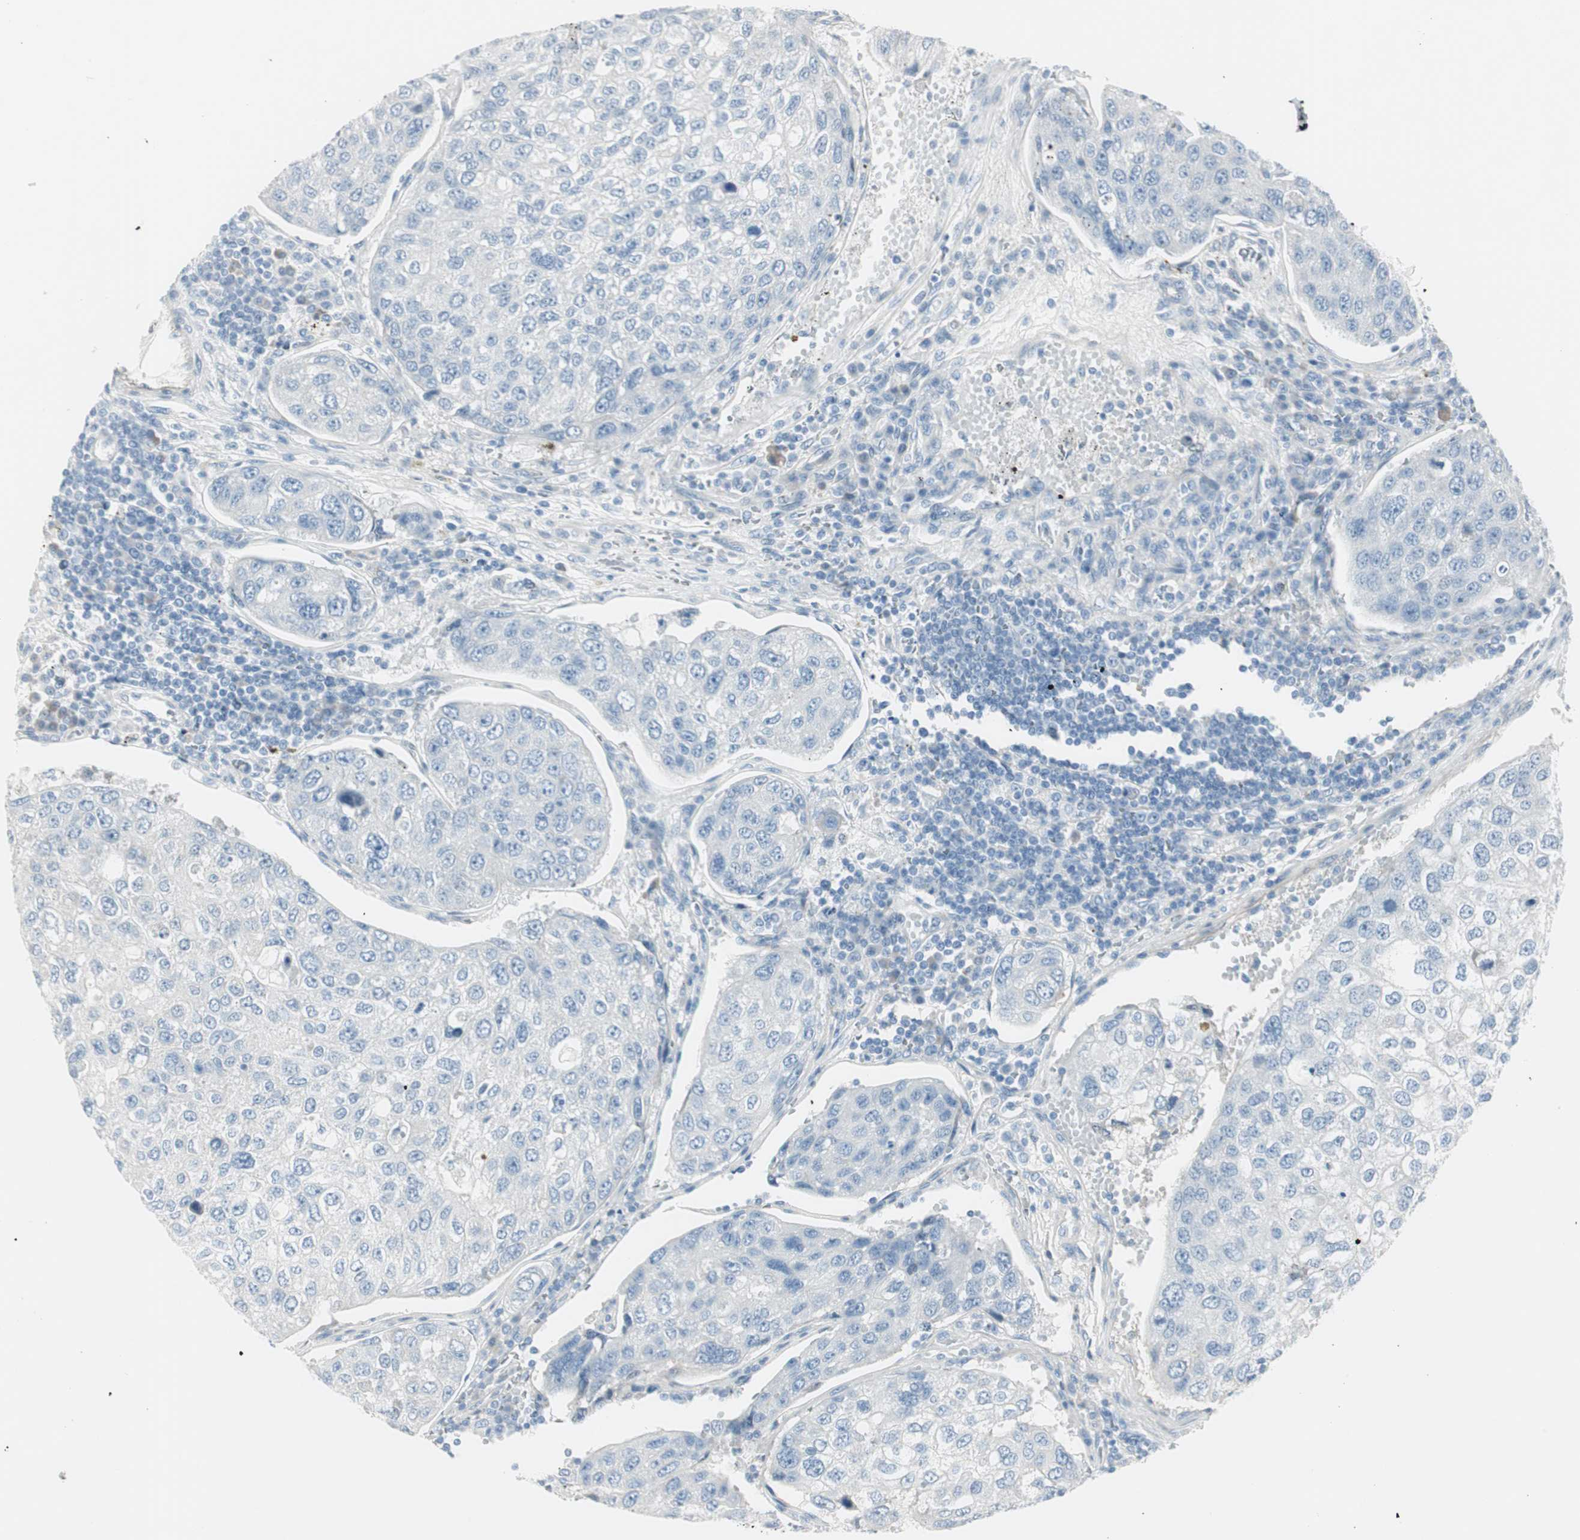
{"staining": {"intensity": "negative", "quantity": "none", "location": "none"}, "tissue": "urothelial cancer", "cell_type": "Tumor cells", "image_type": "cancer", "snomed": [{"axis": "morphology", "description": "Urothelial carcinoma, High grade"}, {"axis": "topography", "description": "Lymph node"}, {"axis": "topography", "description": "Urinary bladder"}], "caption": "Photomicrograph shows no significant protein staining in tumor cells of urothelial cancer. (Brightfield microscopy of DAB IHC at high magnification).", "gene": "CDHR5", "patient": {"sex": "male", "age": 51}}